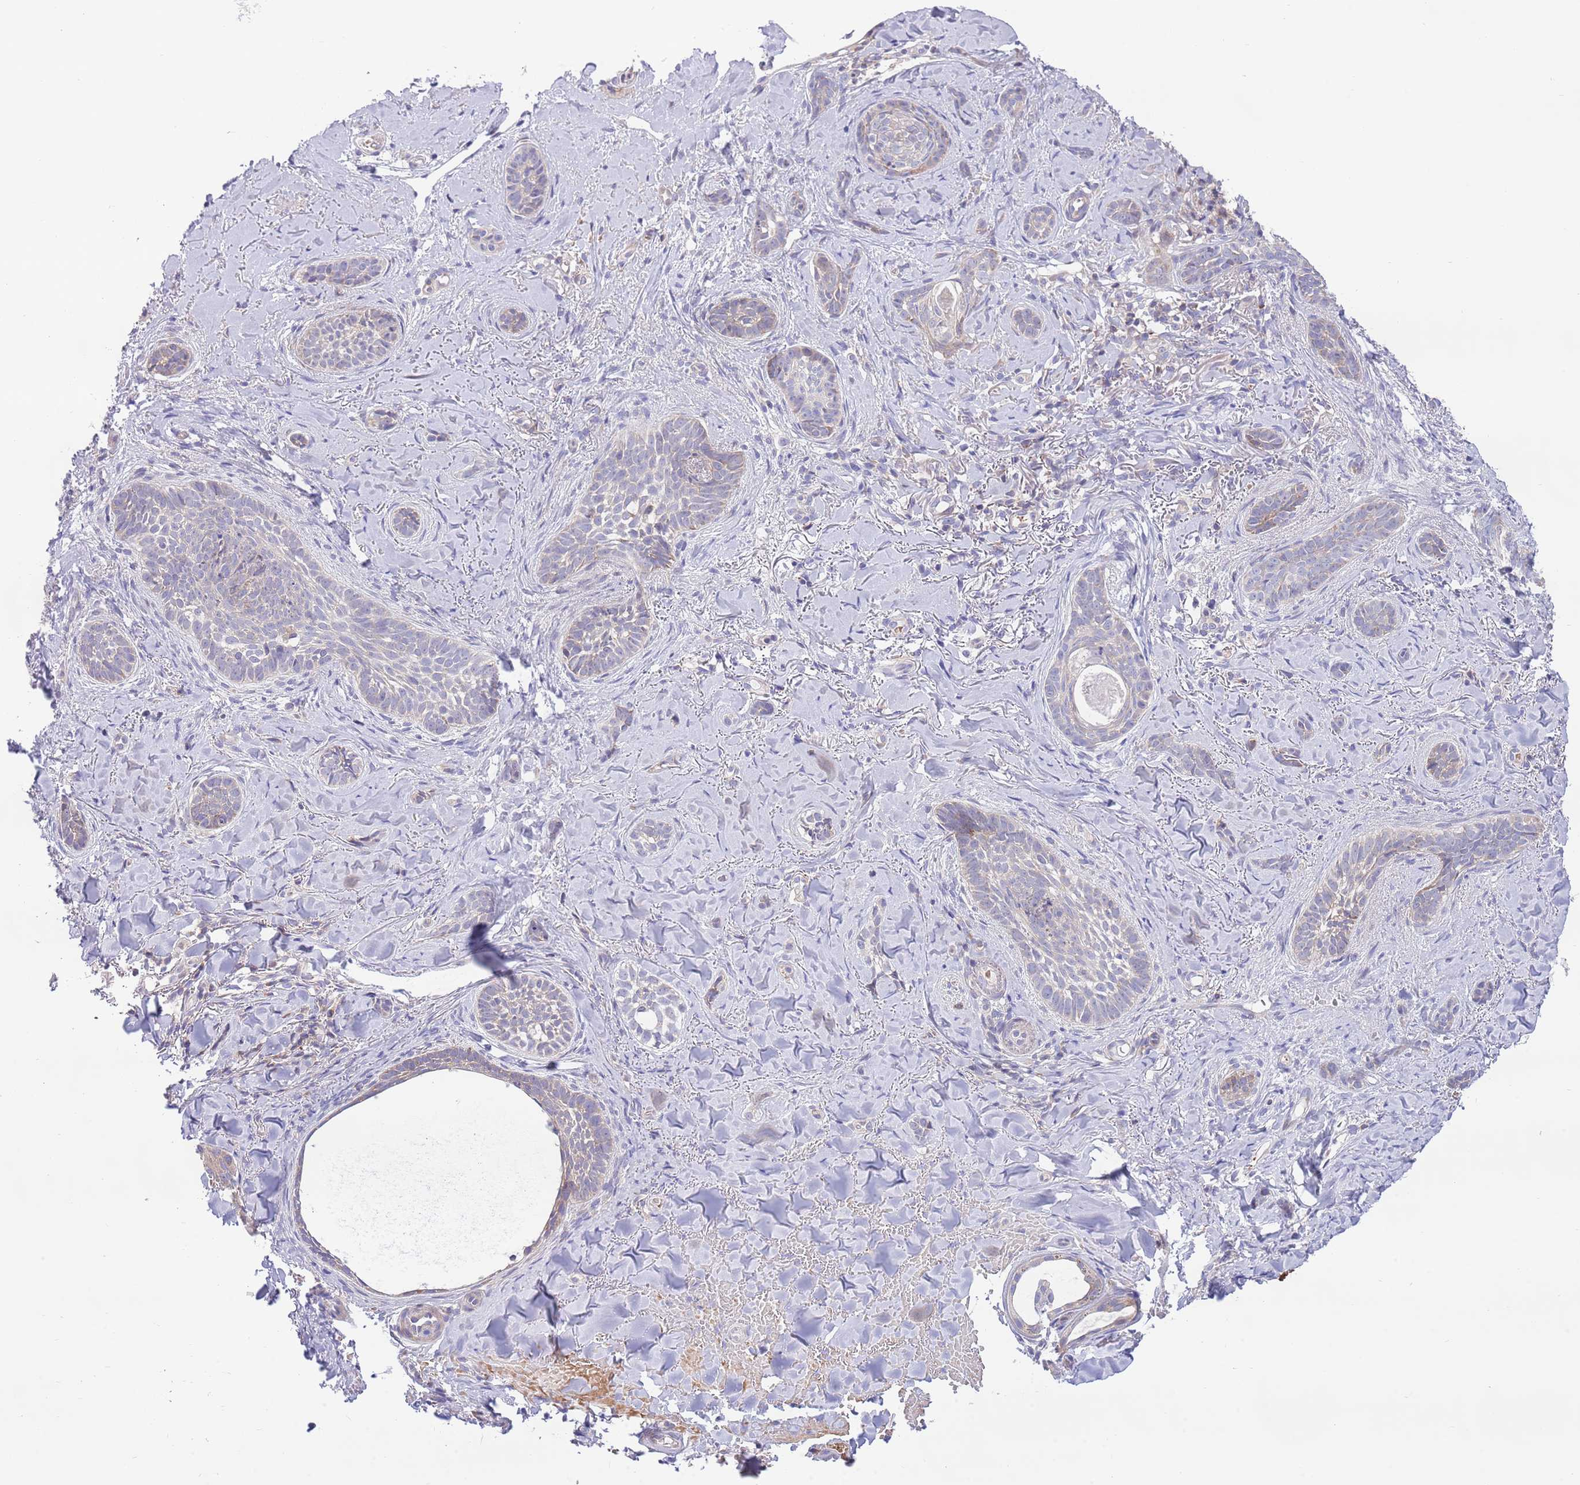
{"staining": {"intensity": "negative", "quantity": "none", "location": "none"}, "tissue": "skin cancer", "cell_type": "Tumor cells", "image_type": "cancer", "snomed": [{"axis": "morphology", "description": "Basal cell carcinoma"}, {"axis": "topography", "description": "Skin"}], "caption": "Immunohistochemical staining of skin cancer reveals no significant staining in tumor cells.", "gene": "DAND5", "patient": {"sex": "female", "age": 55}}